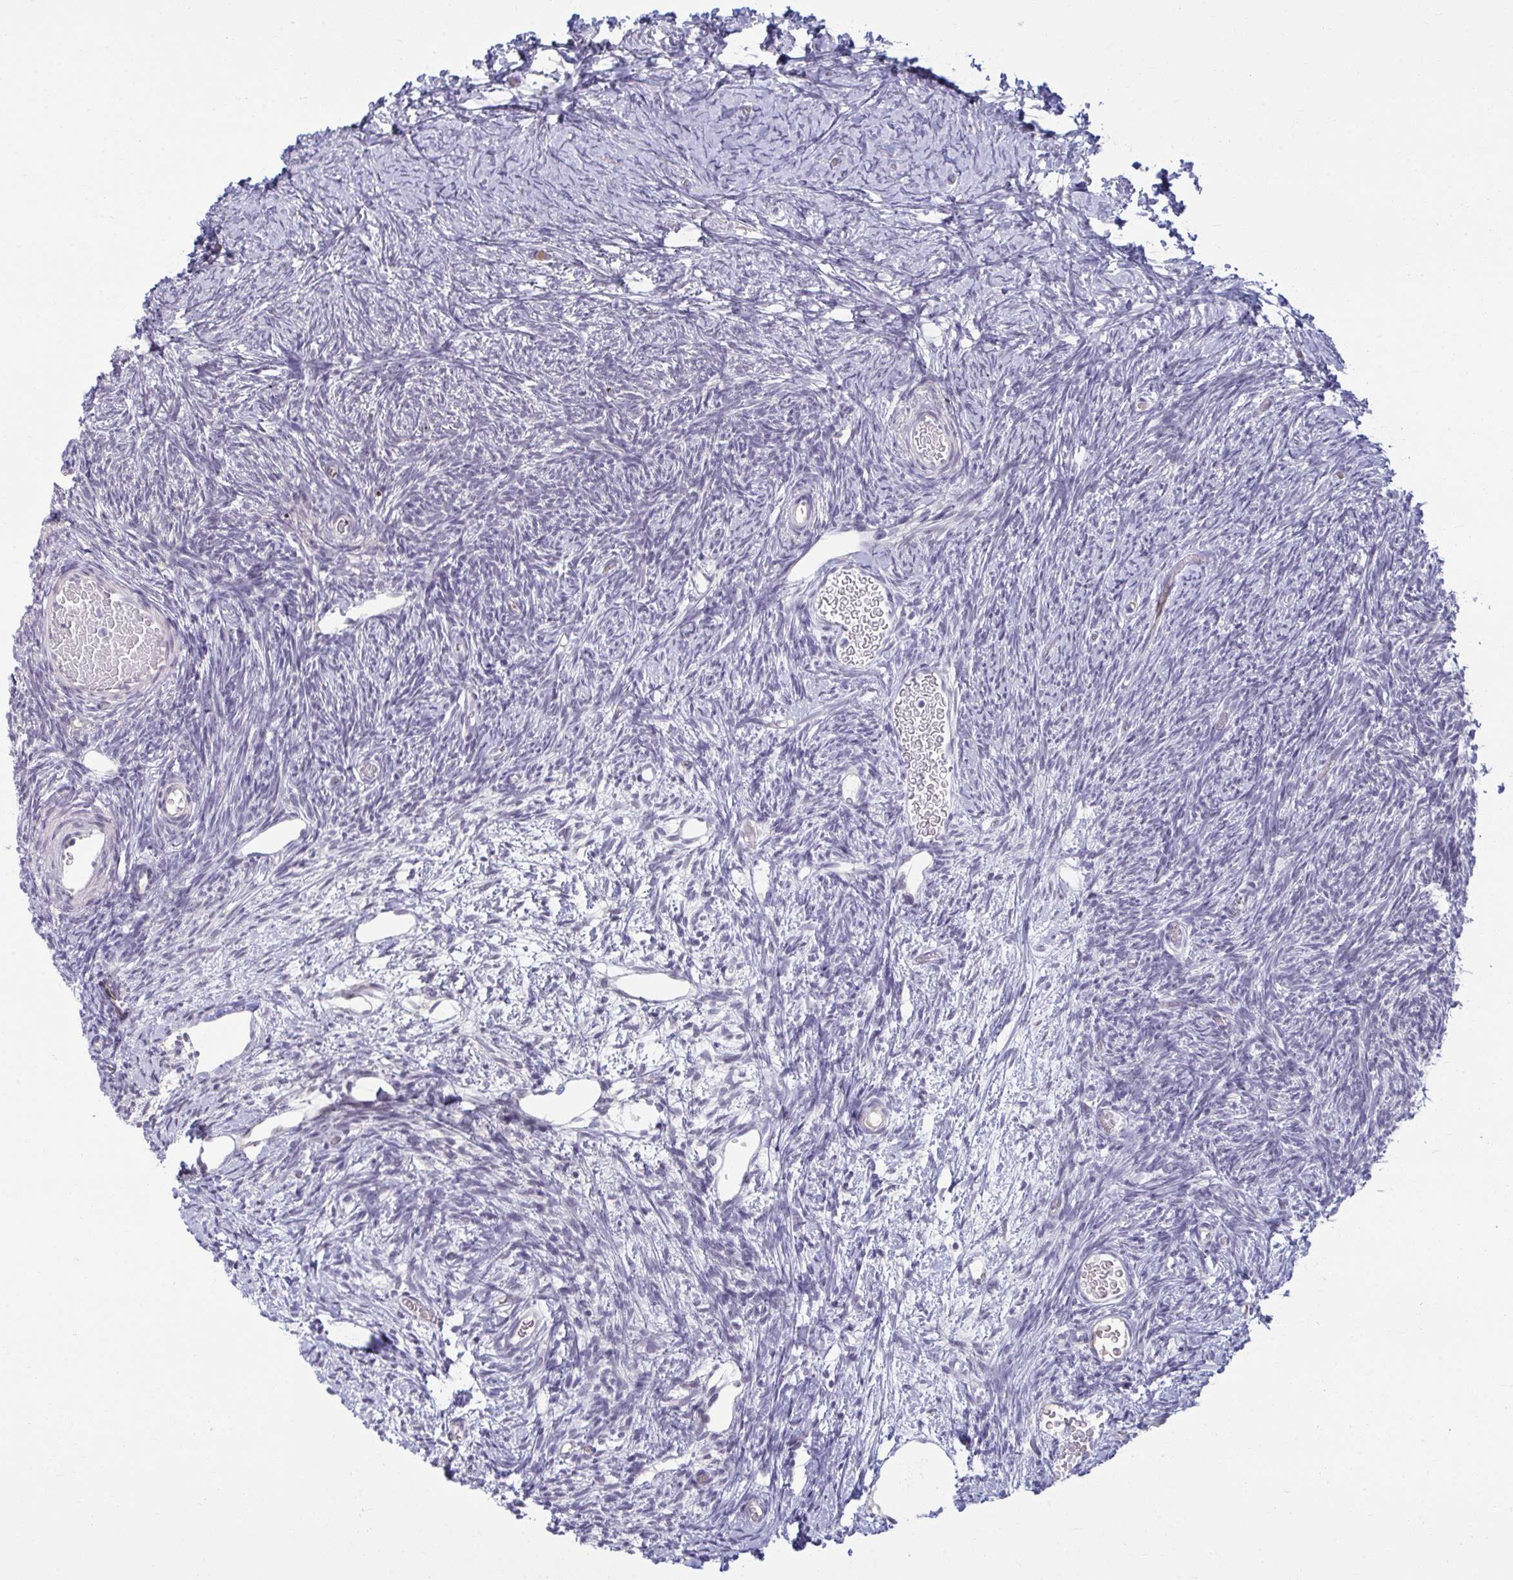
{"staining": {"intensity": "negative", "quantity": "none", "location": "none"}, "tissue": "ovary", "cell_type": "Follicle cells", "image_type": "normal", "snomed": [{"axis": "morphology", "description": "Normal tissue, NOS"}, {"axis": "topography", "description": "Ovary"}], "caption": "High power microscopy photomicrograph of an immunohistochemistry micrograph of unremarkable ovary, revealing no significant staining in follicle cells. The staining is performed using DAB brown chromogen with nuclei counter-stained in using hematoxylin.", "gene": "RNASEH1", "patient": {"sex": "female", "age": 39}}